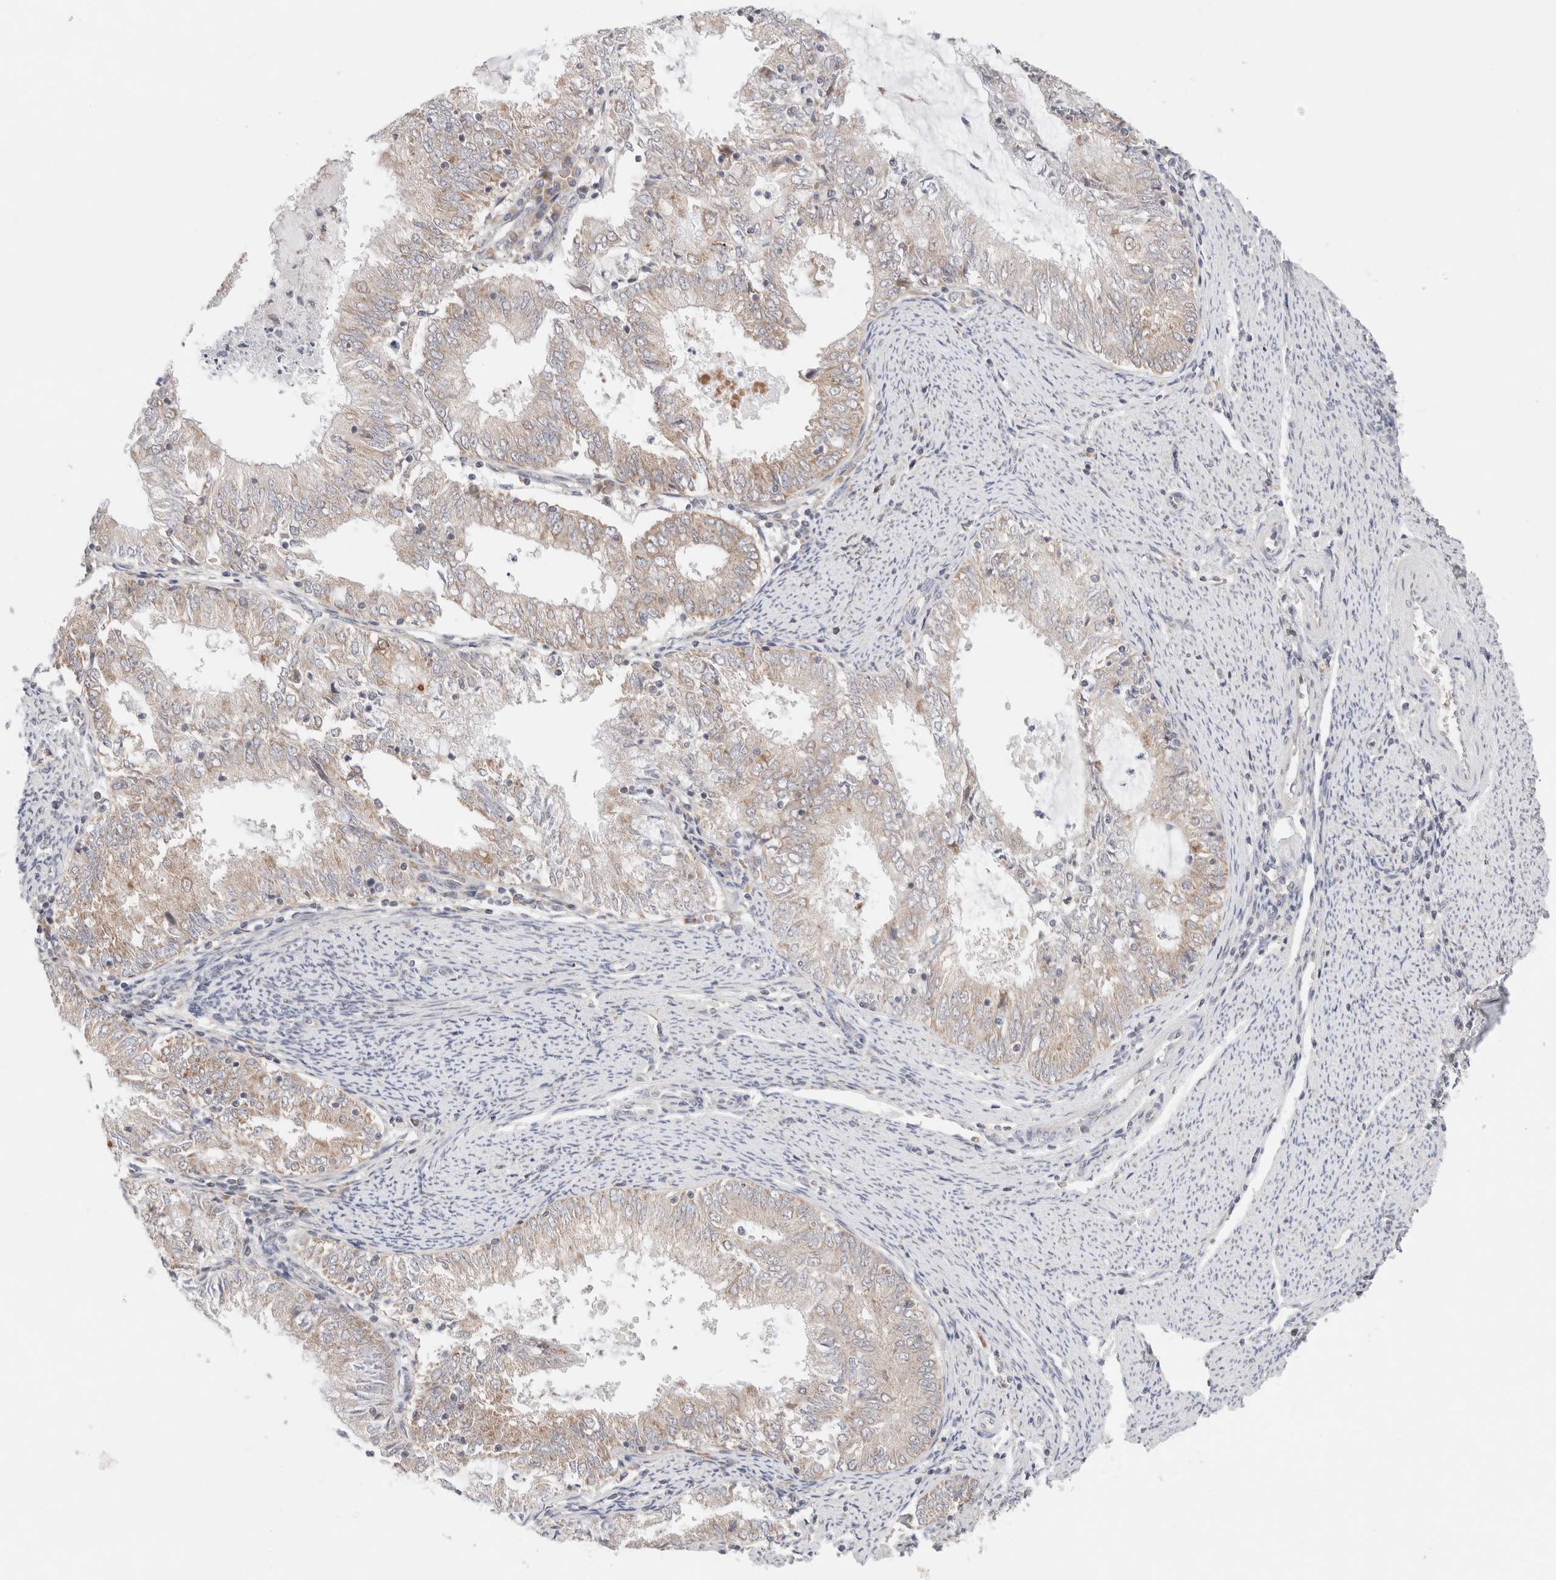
{"staining": {"intensity": "weak", "quantity": "<25%", "location": "cytoplasmic/membranous"}, "tissue": "endometrial cancer", "cell_type": "Tumor cells", "image_type": "cancer", "snomed": [{"axis": "morphology", "description": "Adenocarcinoma, NOS"}, {"axis": "topography", "description": "Endometrium"}], "caption": "Histopathology image shows no significant protein positivity in tumor cells of adenocarcinoma (endometrial). The staining is performed using DAB brown chromogen with nuclei counter-stained in using hematoxylin.", "gene": "ERI3", "patient": {"sex": "female", "age": 57}}